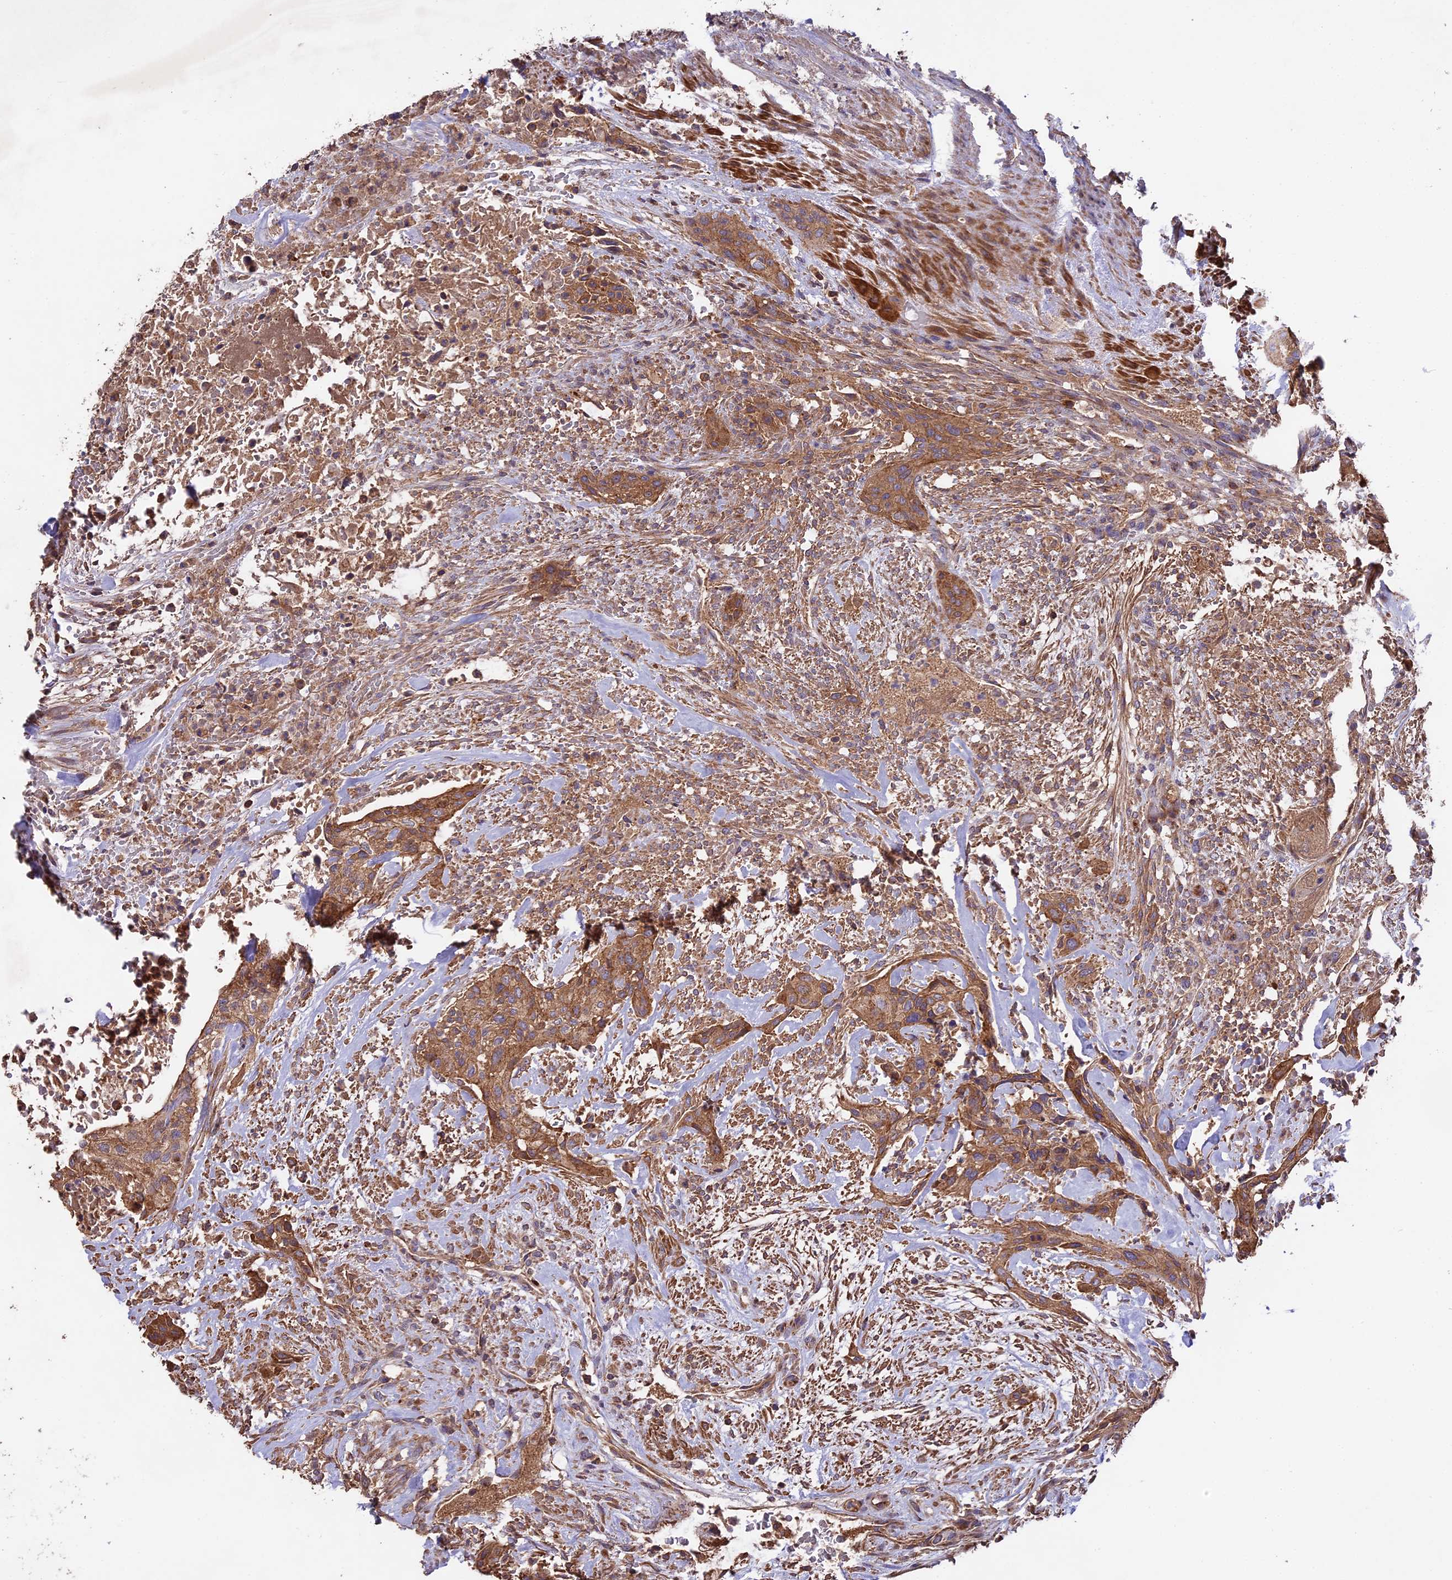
{"staining": {"intensity": "moderate", "quantity": ">75%", "location": "cytoplasmic/membranous"}, "tissue": "urothelial cancer", "cell_type": "Tumor cells", "image_type": "cancer", "snomed": [{"axis": "morphology", "description": "Urothelial carcinoma, High grade"}, {"axis": "topography", "description": "Urinary bladder"}], "caption": "Tumor cells show moderate cytoplasmic/membranous positivity in about >75% of cells in urothelial cancer.", "gene": "NUDT8", "patient": {"sex": "male", "age": 35}}